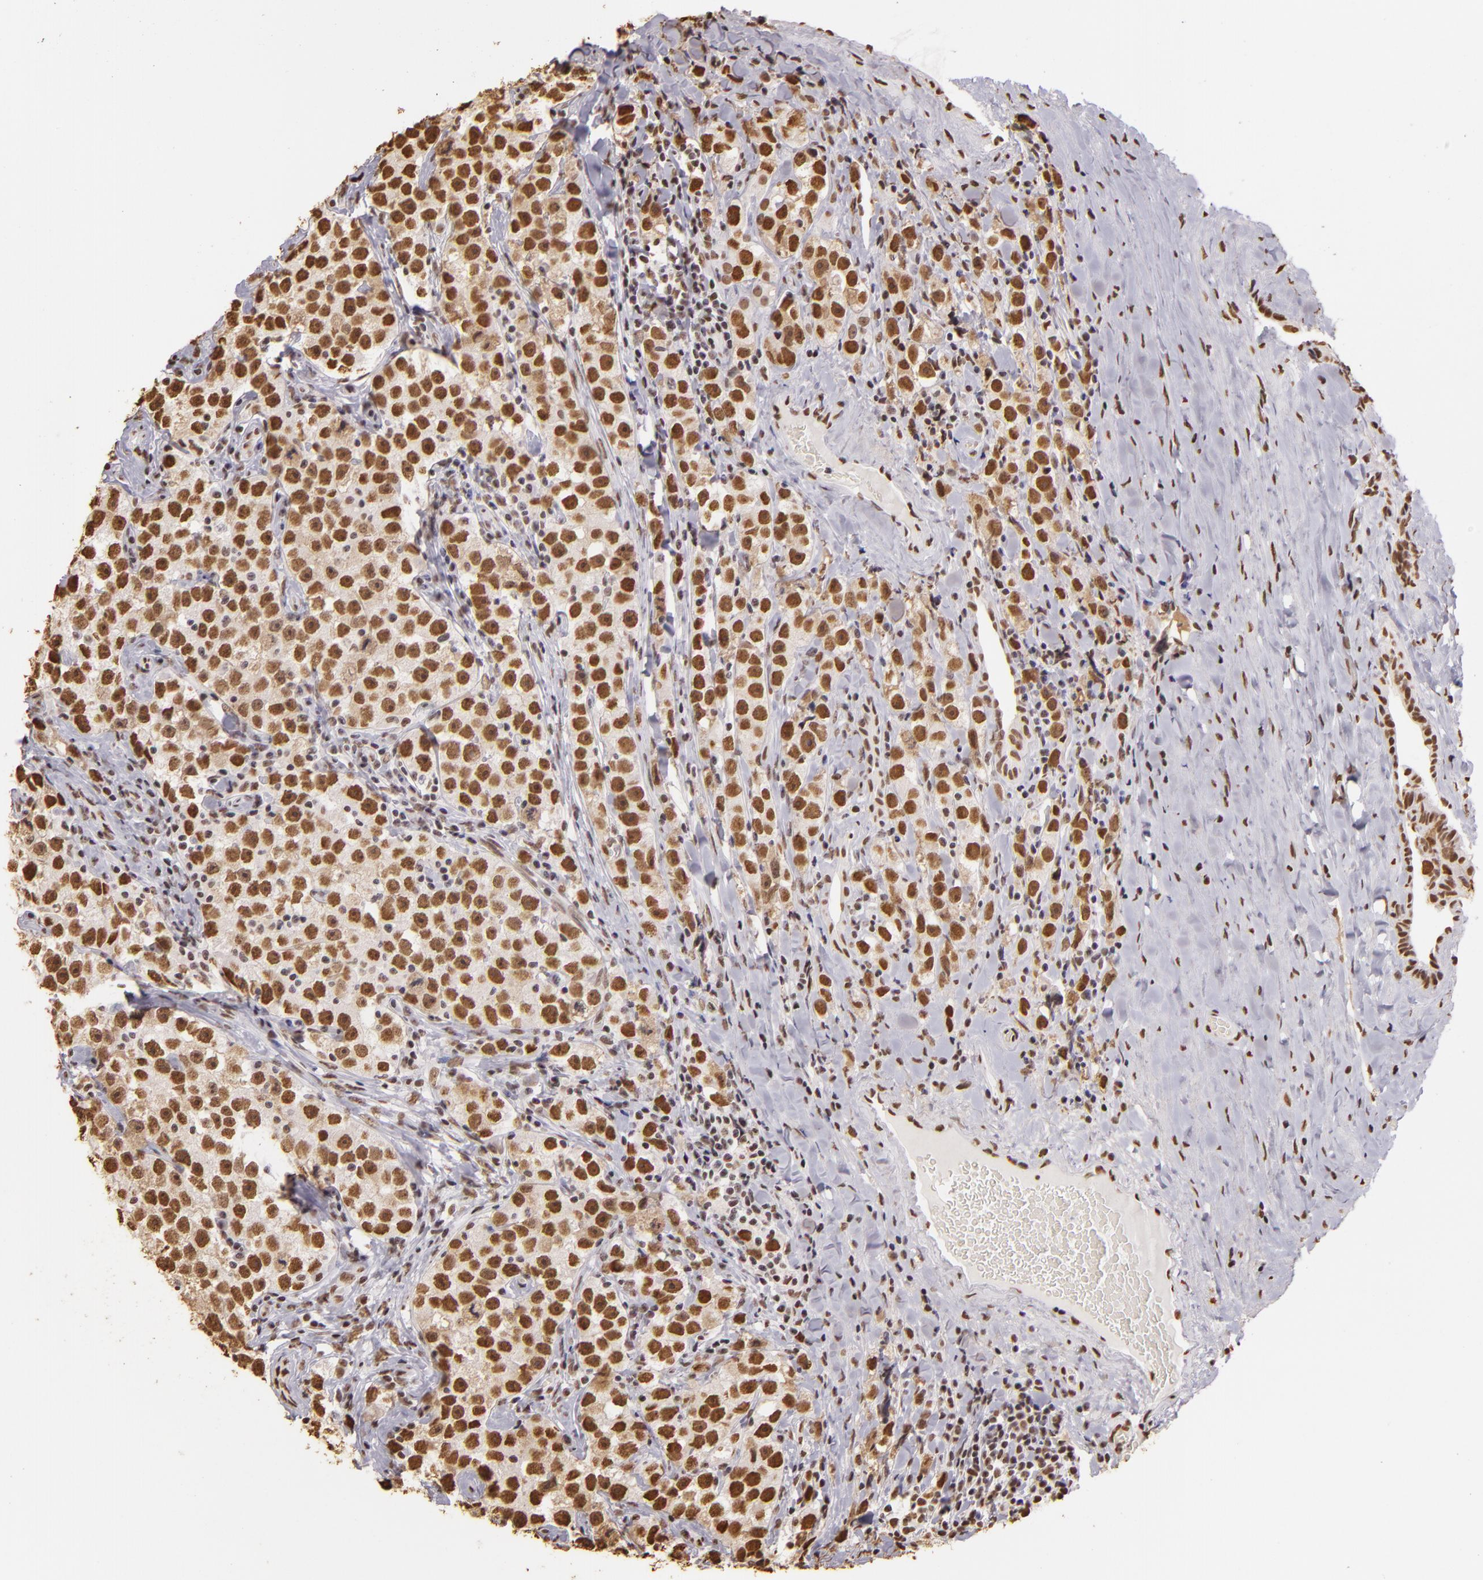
{"staining": {"intensity": "strong", "quantity": "25%-75%", "location": "nuclear"}, "tissue": "testis cancer", "cell_type": "Tumor cells", "image_type": "cancer", "snomed": [{"axis": "morphology", "description": "Seminoma, NOS"}, {"axis": "topography", "description": "Testis"}], "caption": "Strong nuclear expression is present in about 25%-75% of tumor cells in seminoma (testis).", "gene": "PAPOLA", "patient": {"sex": "male", "age": 32}}